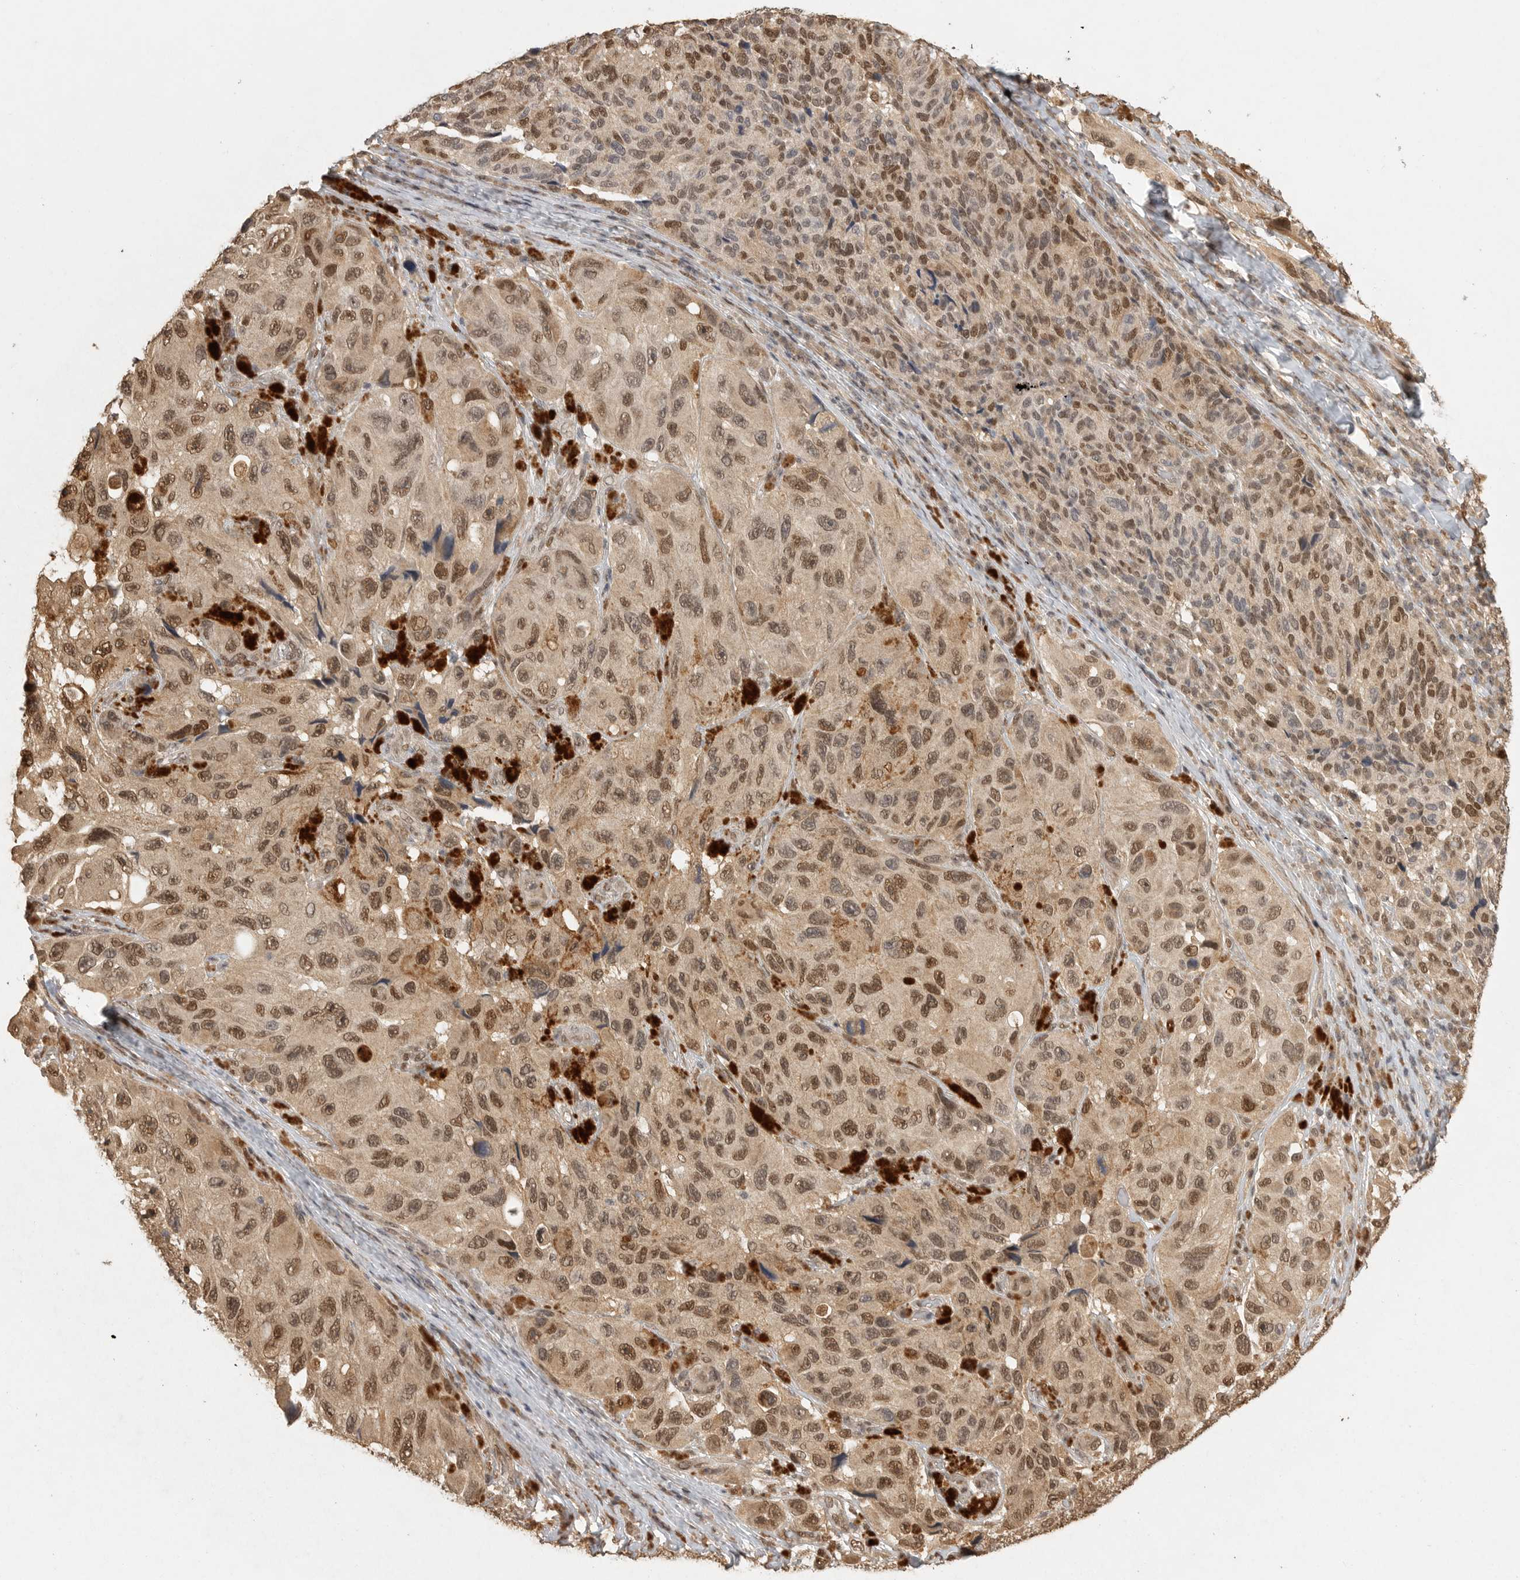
{"staining": {"intensity": "moderate", "quantity": ">75%", "location": "cytoplasmic/membranous,nuclear"}, "tissue": "melanoma", "cell_type": "Tumor cells", "image_type": "cancer", "snomed": [{"axis": "morphology", "description": "Malignant melanoma, NOS"}, {"axis": "topography", "description": "Skin"}], "caption": "High-magnification brightfield microscopy of melanoma stained with DAB (3,3'-diaminobenzidine) (brown) and counterstained with hematoxylin (blue). tumor cells exhibit moderate cytoplasmic/membranous and nuclear staining is identified in approximately>75% of cells.", "gene": "DFFA", "patient": {"sex": "female", "age": 73}}